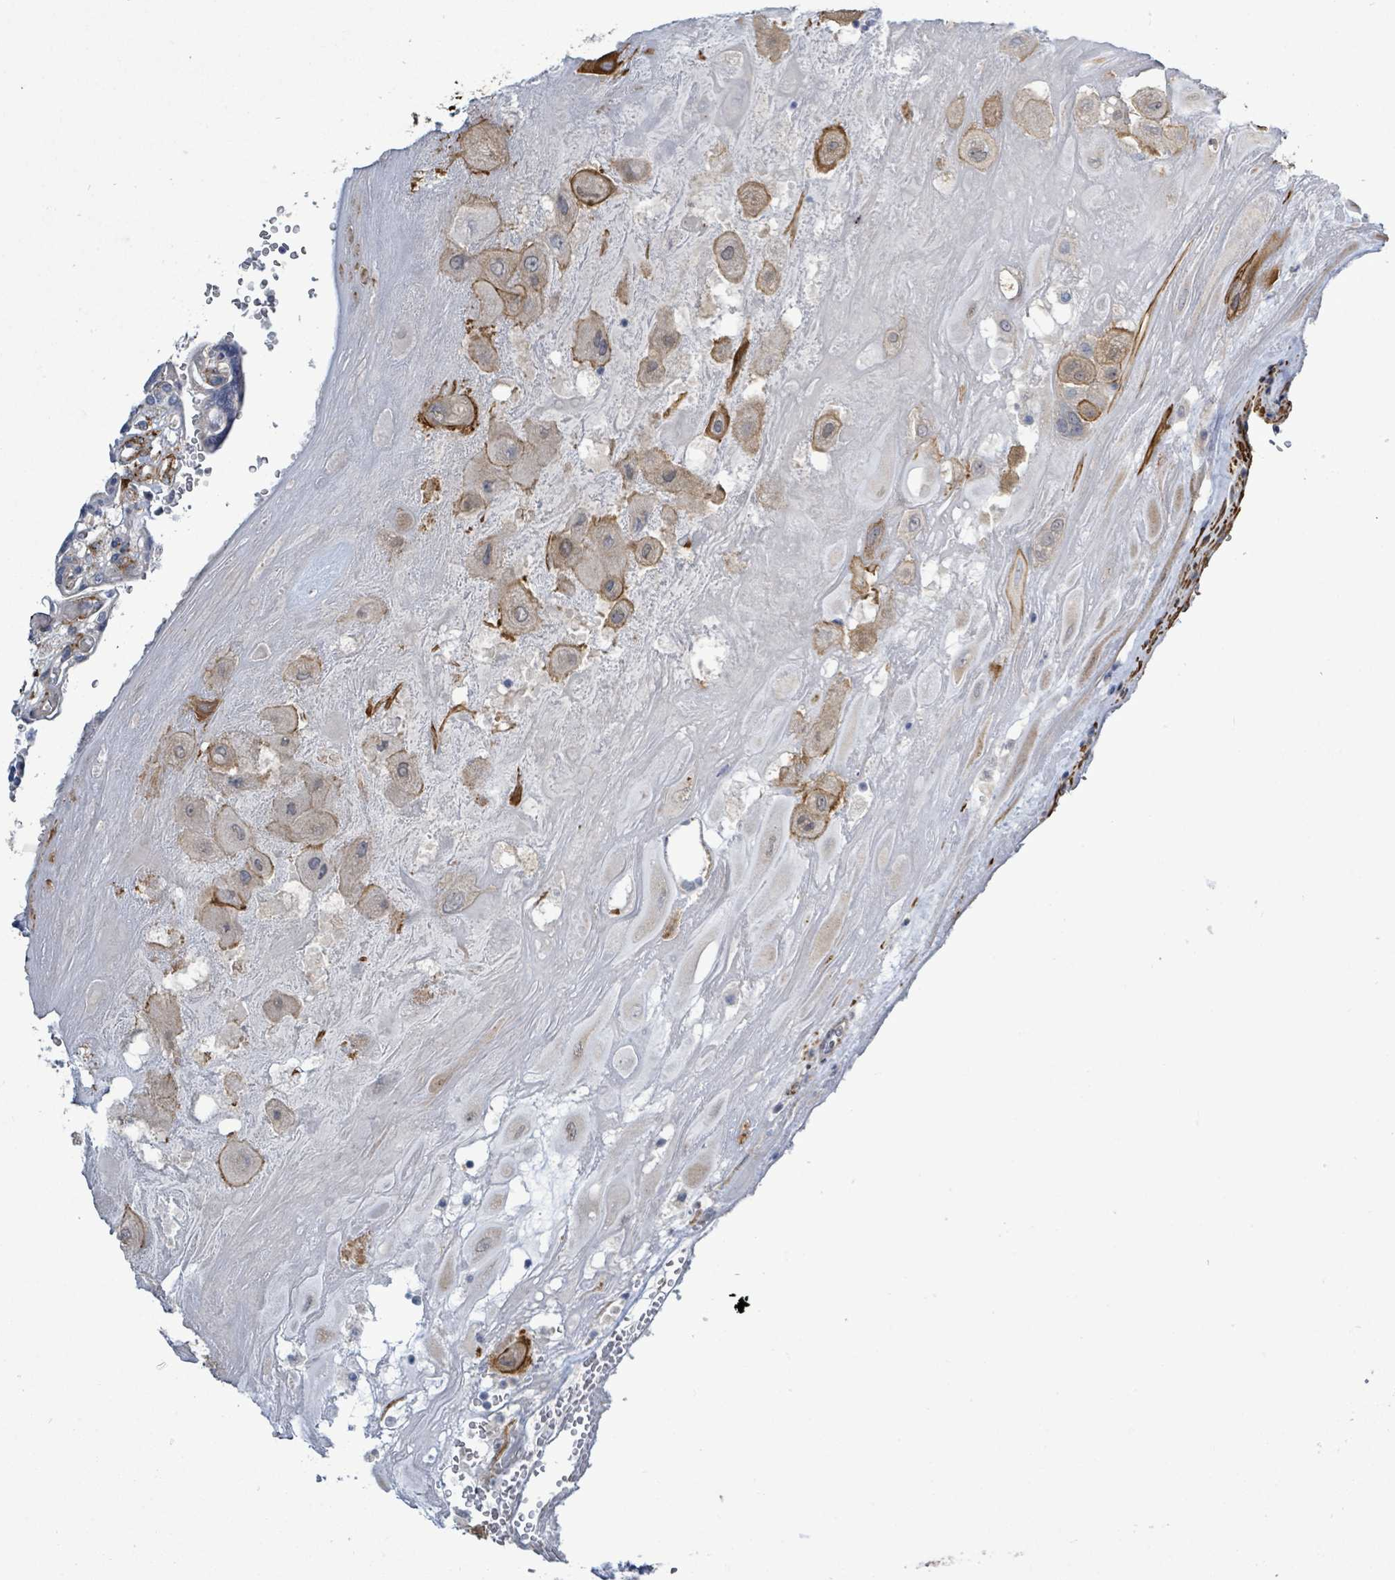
{"staining": {"intensity": "negative", "quantity": "none", "location": "none"}, "tissue": "placenta", "cell_type": "Decidual cells", "image_type": "normal", "snomed": [{"axis": "morphology", "description": "Normal tissue, NOS"}, {"axis": "topography", "description": "Placenta"}], "caption": "High magnification brightfield microscopy of benign placenta stained with DAB (brown) and counterstained with hematoxylin (blue): decidual cells show no significant staining.", "gene": "DMRTC1B", "patient": {"sex": "female", "age": 32}}